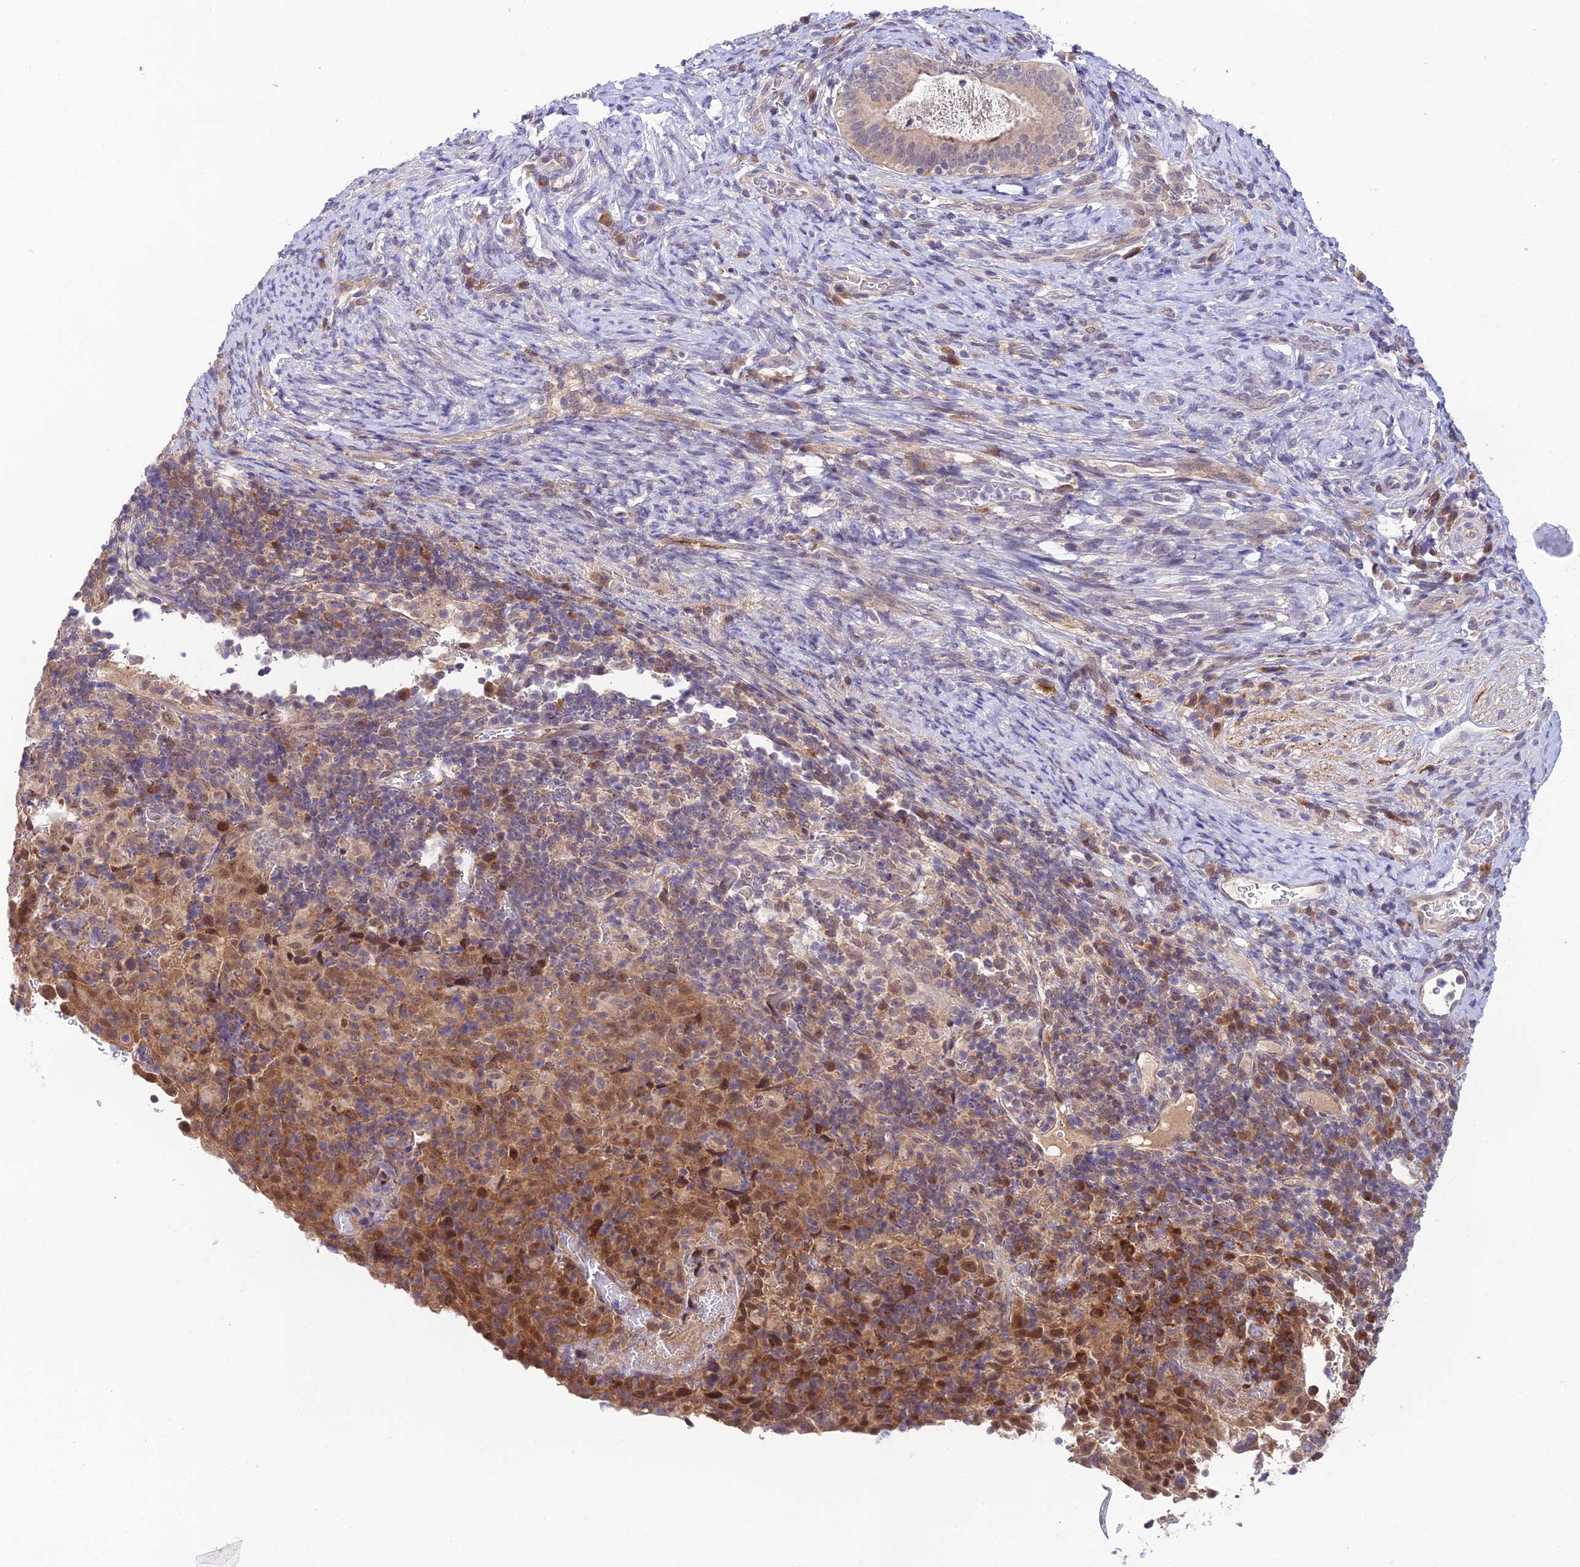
{"staining": {"intensity": "weak", "quantity": "25%-75%", "location": "cytoplasmic/membranous,nuclear"}, "tissue": "cervical cancer", "cell_type": "Tumor cells", "image_type": "cancer", "snomed": [{"axis": "morphology", "description": "Squamous cell carcinoma, NOS"}, {"axis": "topography", "description": "Cervix"}], "caption": "Immunohistochemical staining of human cervical cancer (squamous cell carcinoma) shows weak cytoplasmic/membranous and nuclear protein positivity in about 25%-75% of tumor cells.", "gene": "TRIM40", "patient": {"sex": "female", "age": 52}}